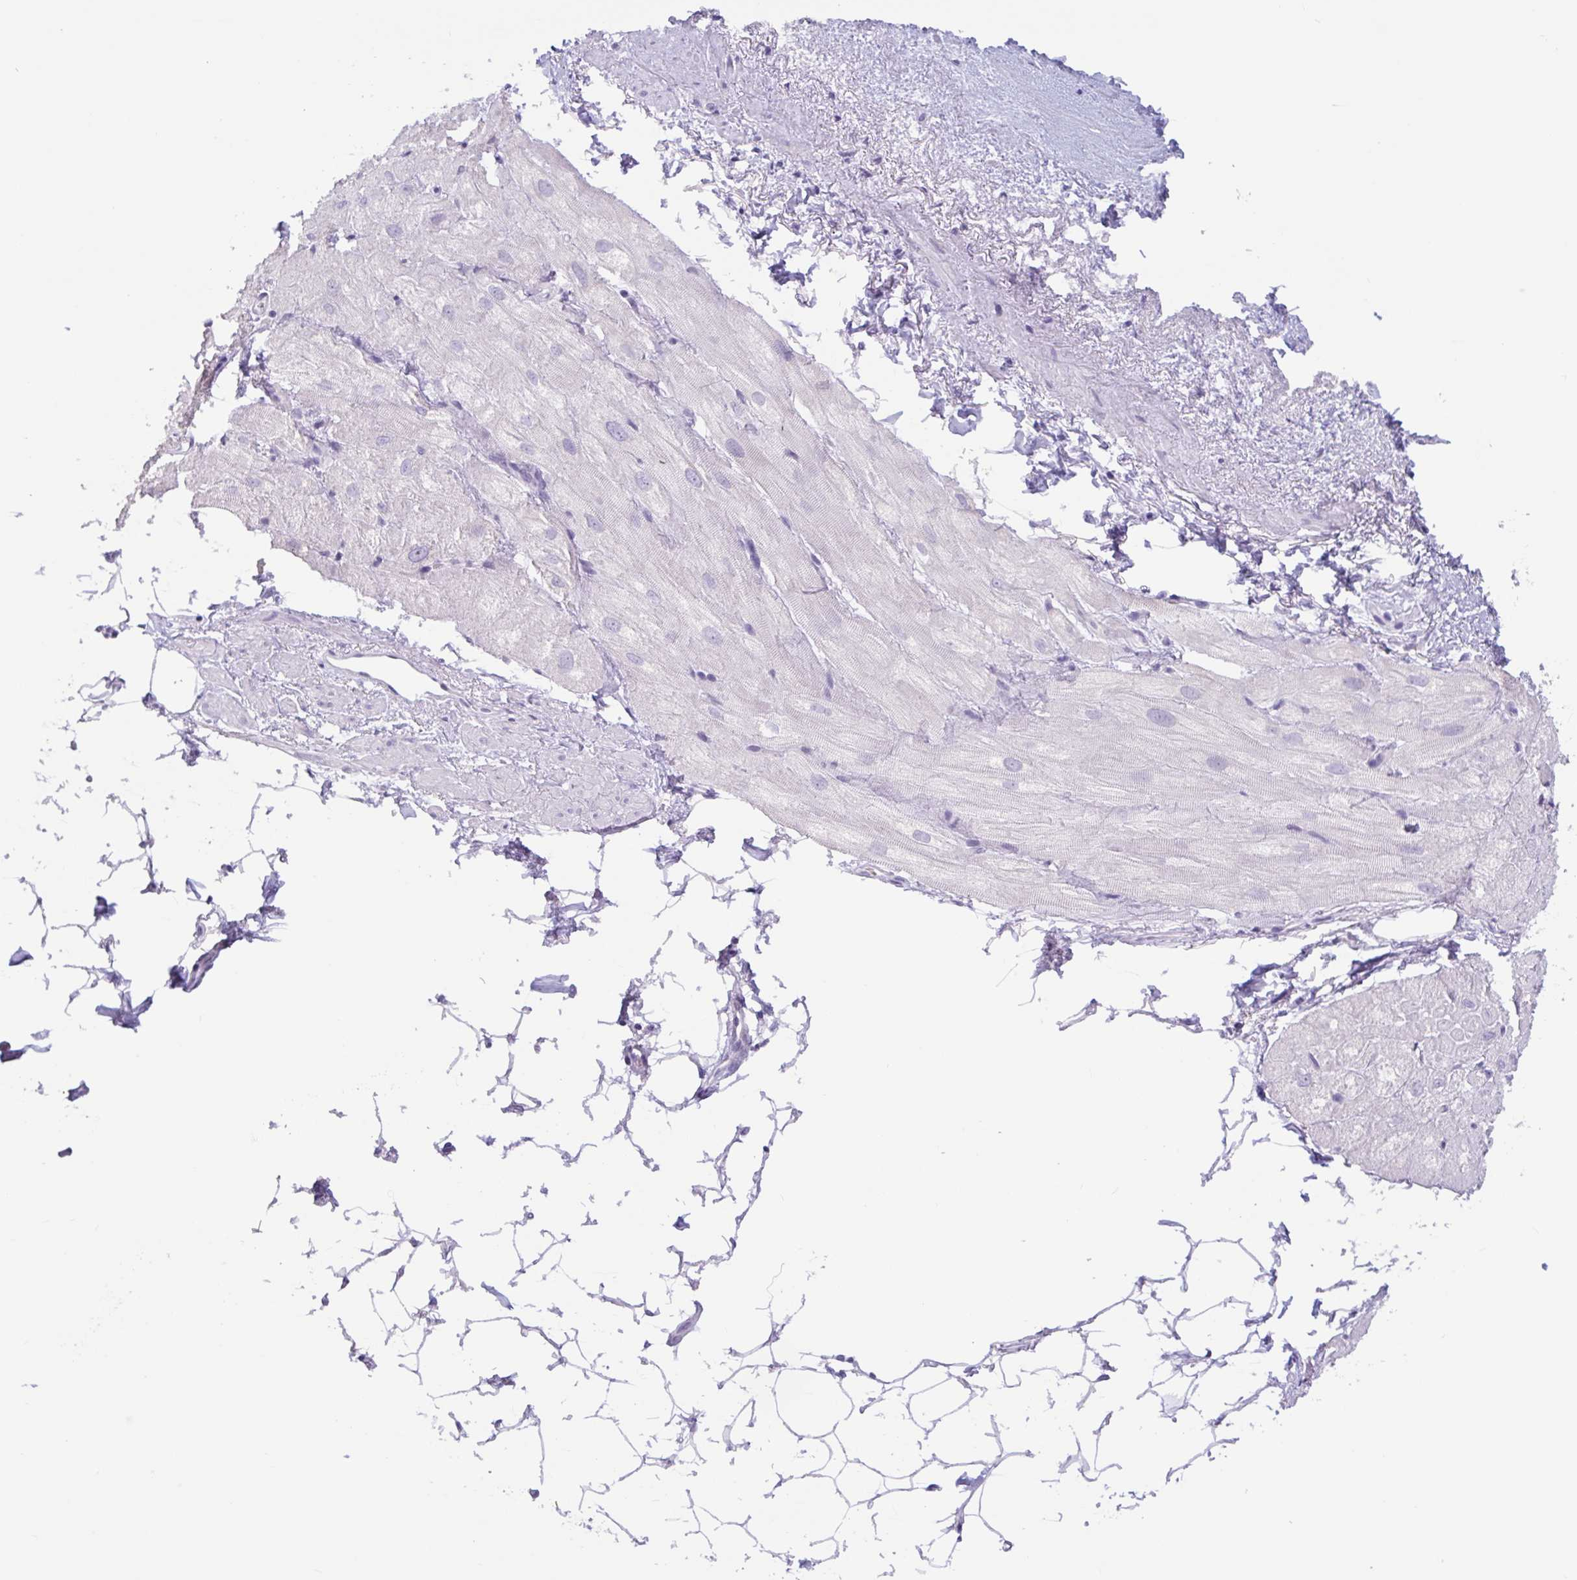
{"staining": {"intensity": "negative", "quantity": "none", "location": "none"}, "tissue": "heart muscle", "cell_type": "Cardiomyocytes", "image_type": "normal", "snomed": [{"axis": "morphology", "description": "Normal tissue, NOS"}, {"axis": "topography", "description": "Heart"}], "caption": "Heart muscle stained for a protein using IHC demonstrates no positivity cardiomyocytes.", "gene": "CTSE", "patient": {"sex": "male", "age": 62}}